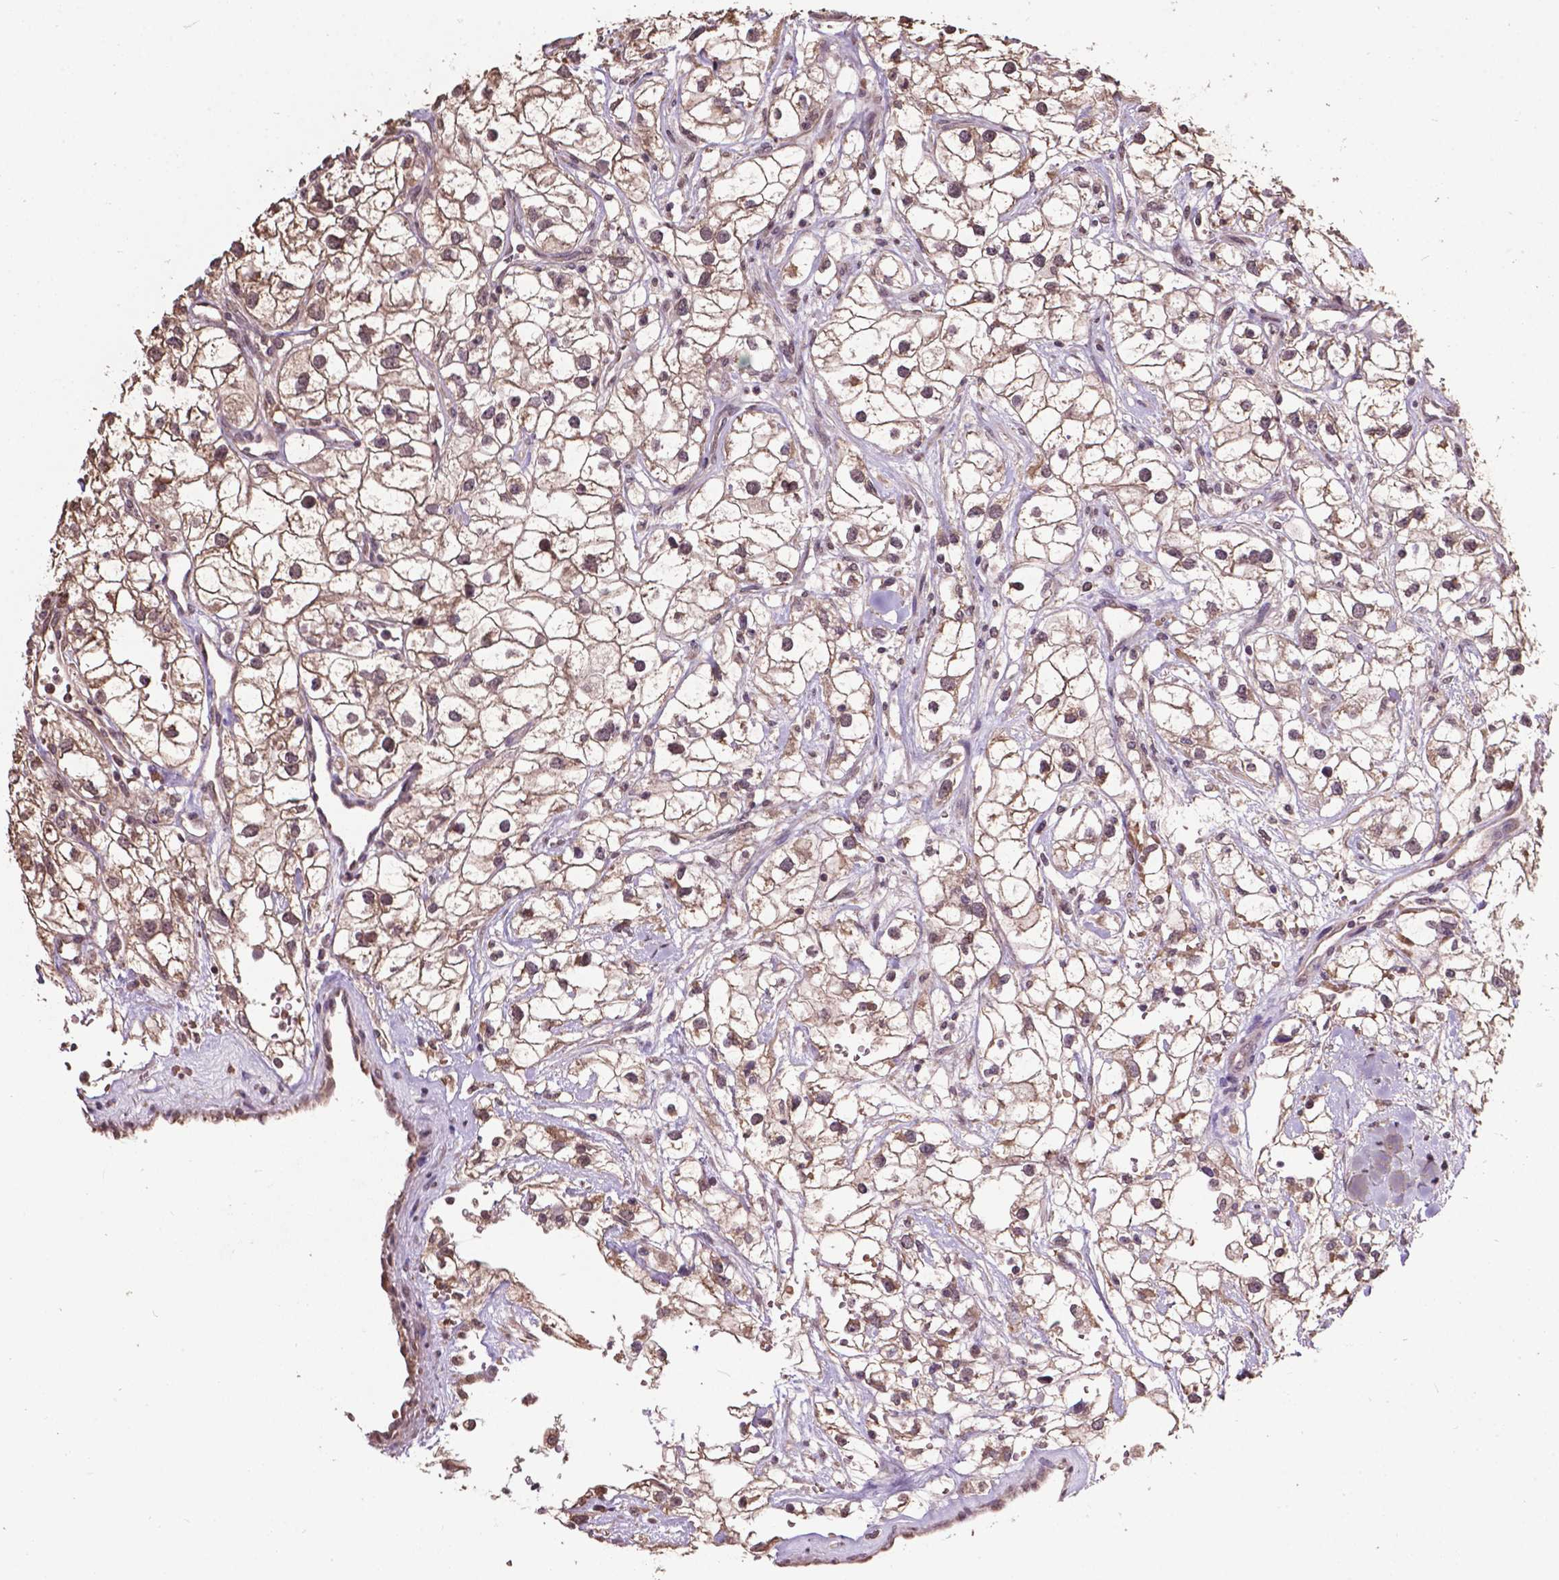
{"staining": {"intensity": "weak", "quantity": ">75%", "location": "cytoplasmic/membranous"}, "tissue": "renal cancer", "cell_type": "Tumor cells", "image_type": "cancer", "snomed": [{"axis": "morphology", "description": "Adenocarcinoma, NOS"}, {"axis": "topography", "description": "Kidney"}], "caption": "Human renal cancer (adenocarcinoma) stained with a brown dye demonstrates weak cytoplasmic/membranous positive staining in approximately >75% of tumor cells.", "gene": "GLRA2", "patient": {"sex": "male", "age": 59}}